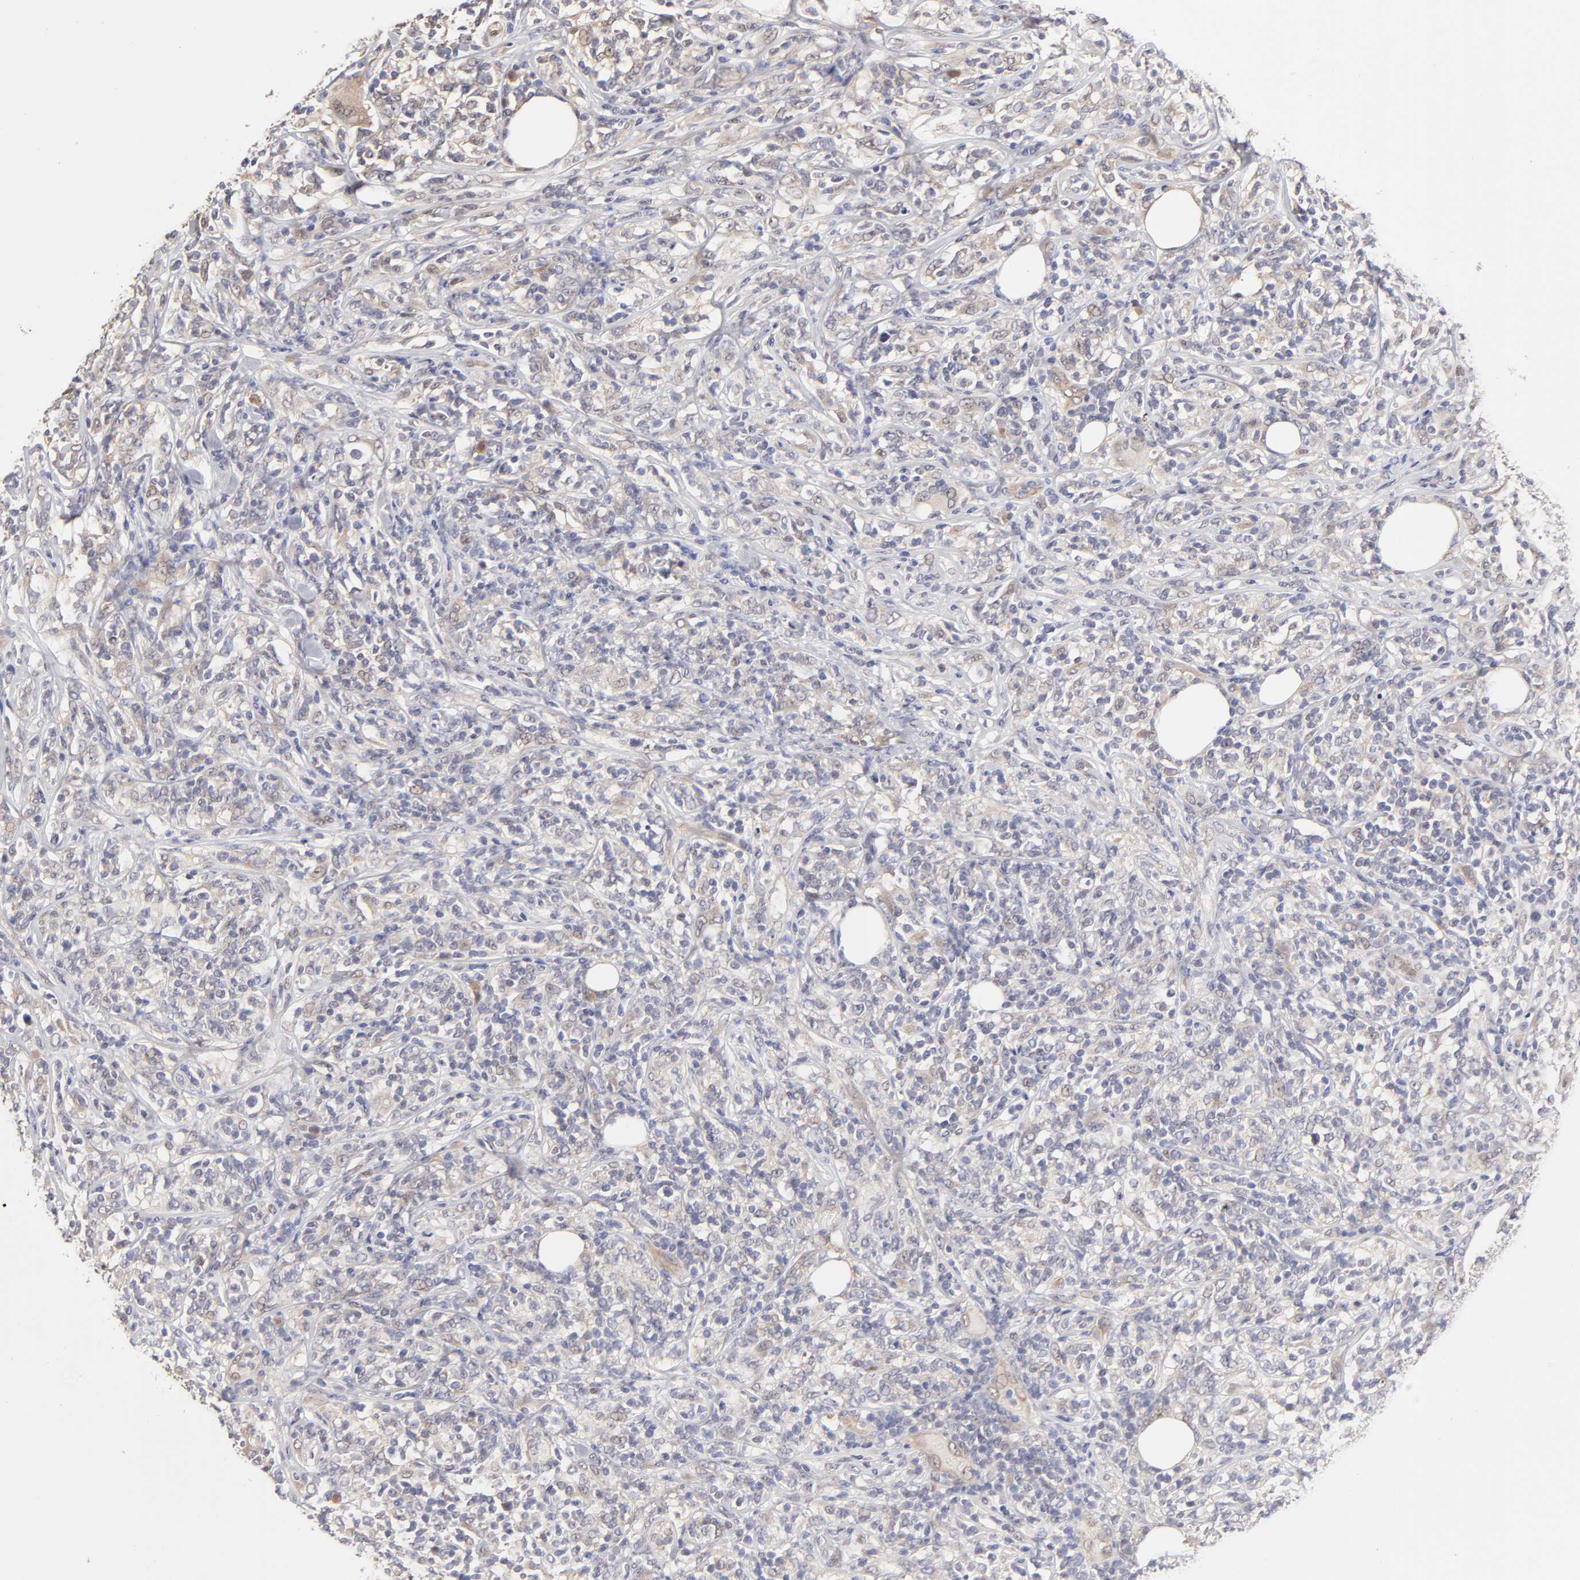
{"staining": {"intensity": "weak", "quantity": "25%-75%", "location": "cytoplasmic/membranous"}, "tissue": "lymphoma", "cell_type": "Tumor cells", "image_type": "cancer", "snomed": [{"axis": "morphology", "description": "Malignant lymphoma, non-Hodgkin's type, High grade"}, {"axis": "topography", "description": "Lymph node"}], "caption": "This histopathology image demonstrates immunohistochemistry (IHC) staining of lymphoma, with low weak cytoplasmic/membranous staining in approximately 25%-75% of tumor cells.", "gene": "ZNF10", "patient": {"sex": "female", "age": 84}}